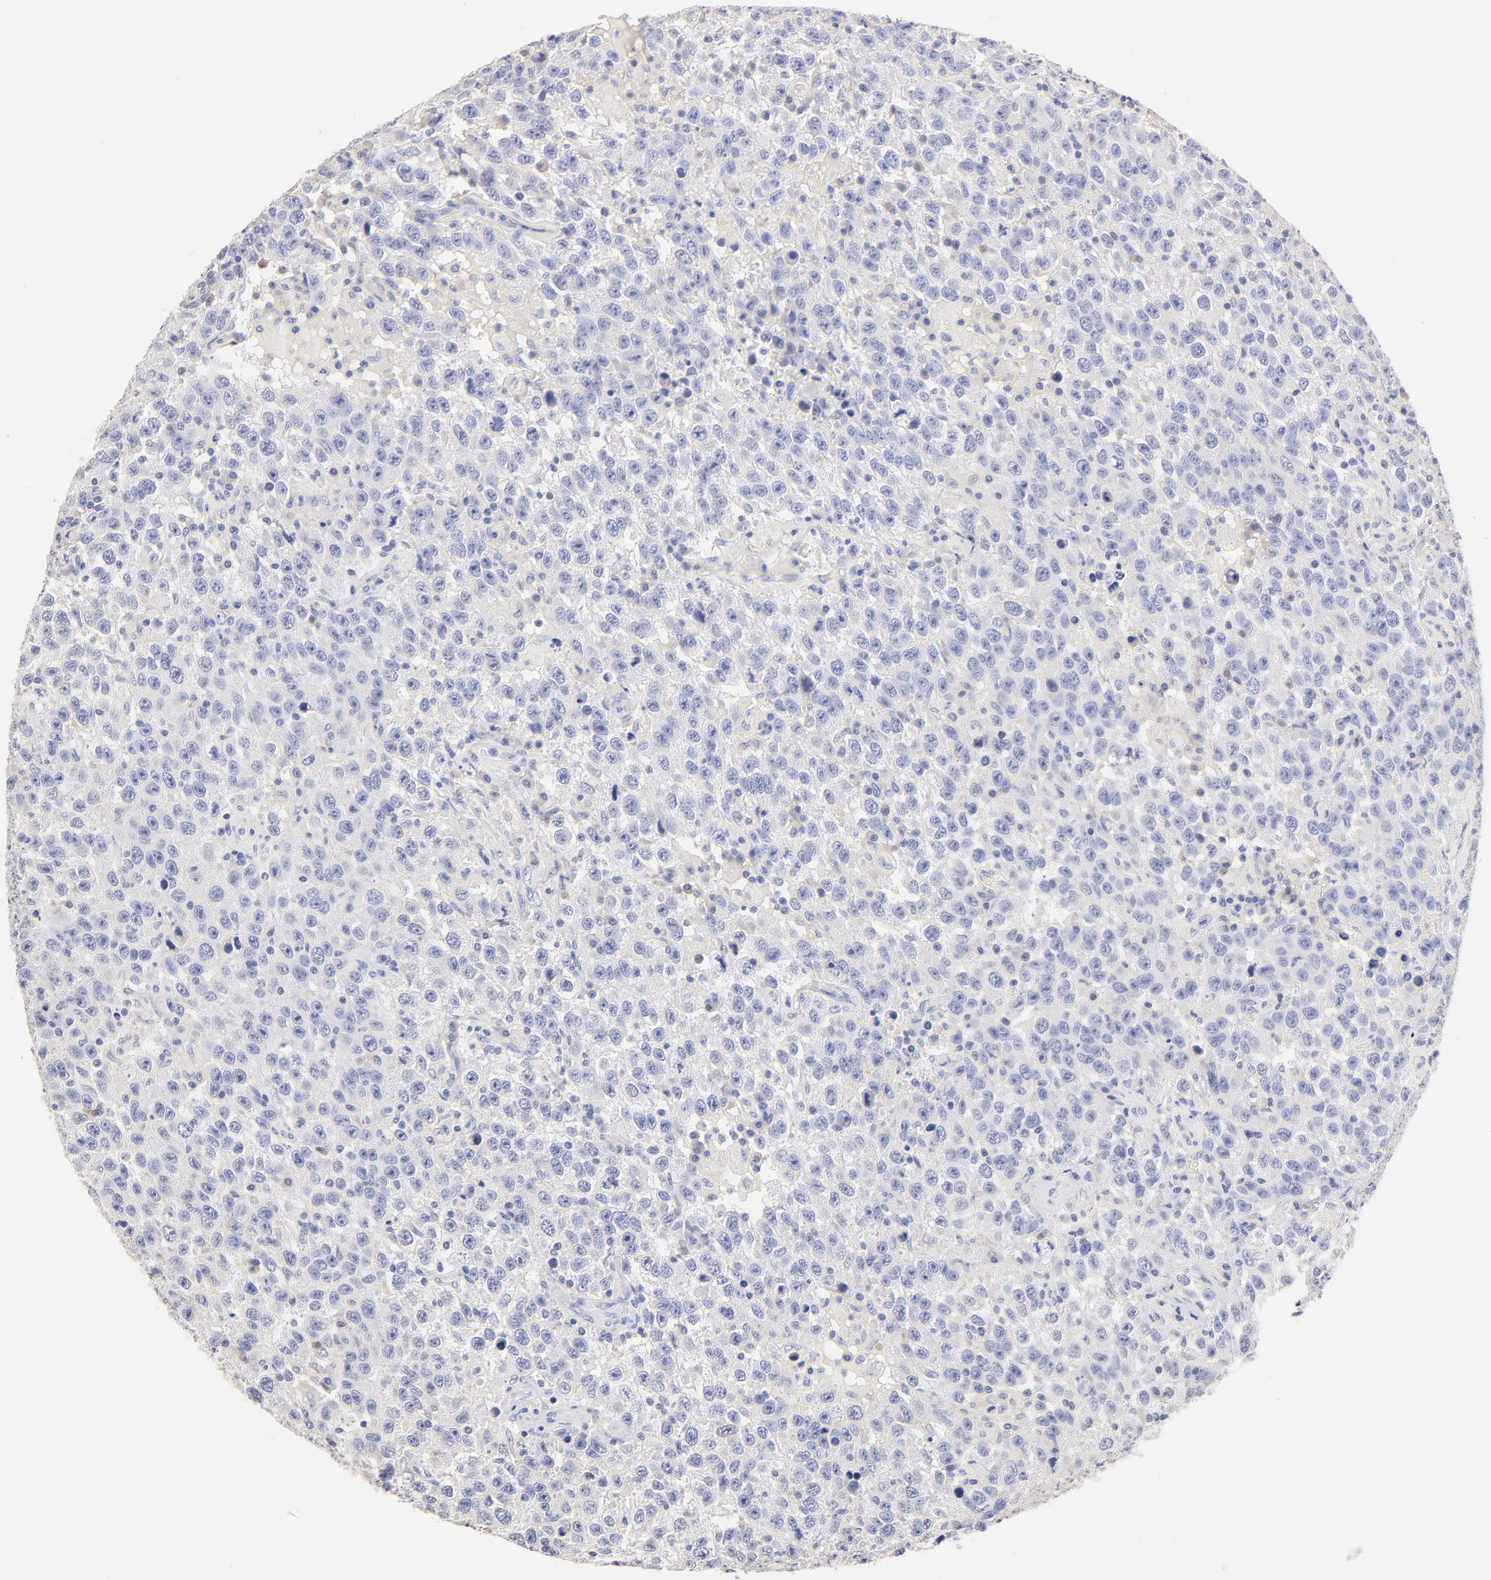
{"staining": {"intensity": "negative", "quantity": "none", "location": "none"}, "tissue": "testis cancer", "cell_type": "Tumor cells", "image_type": "cancer", "snomed": [{"axis": "morphology", "description": "Seminoma, NOS"}, {"axis": "topography", "description": "Testis"}], "caption": "An immunohistochemistry (IHC) micrograph of testis seminoma is shown. There is no staining in tumor cells of testis seminoma. (DAB (3,3'-diaminobenzidine) immunohistochemistry, high magnification).", "gene": "ITGA8", "patient": {"sex": "male", "age": 41}}